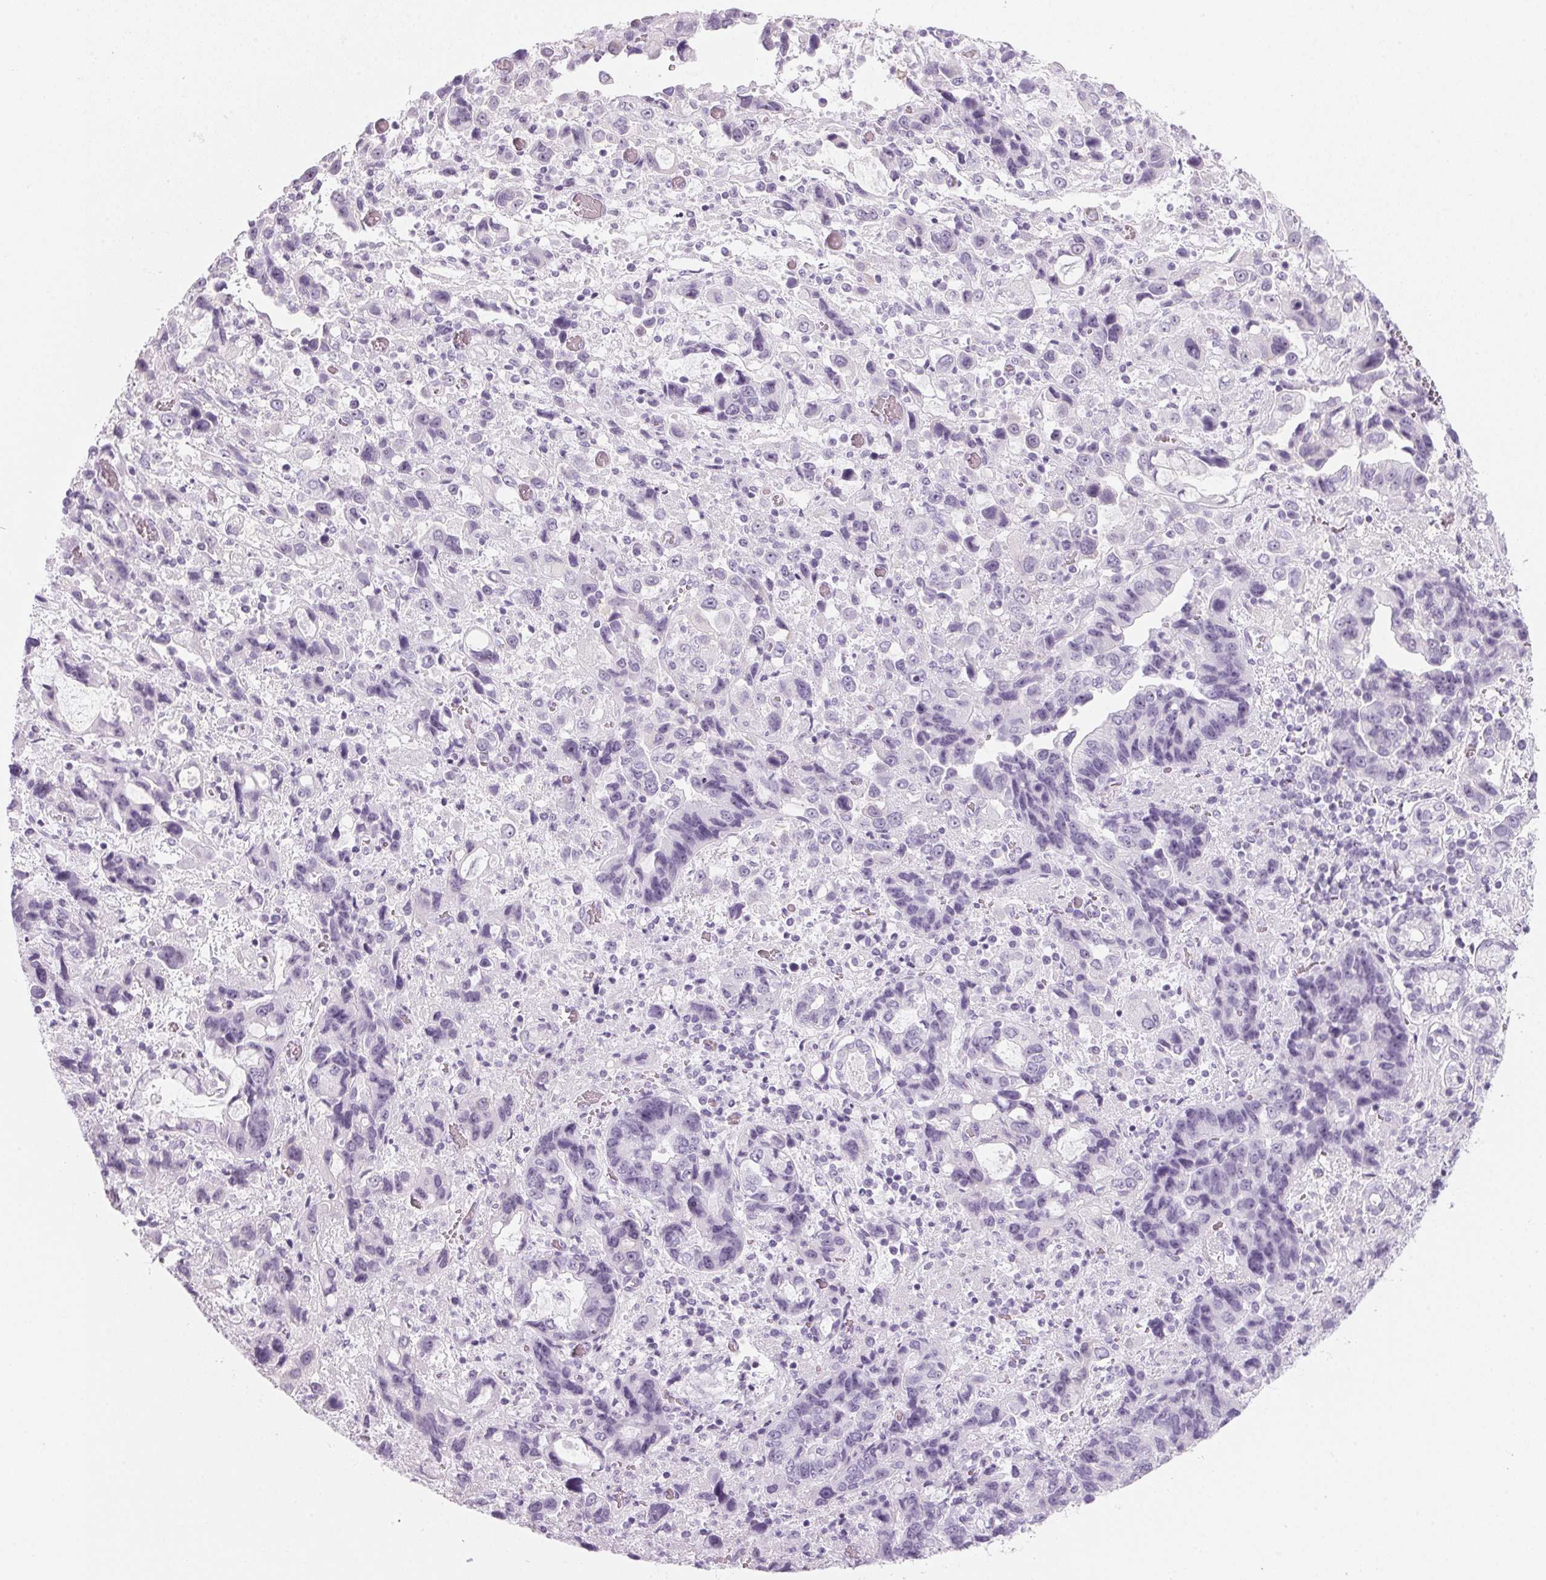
{"staining": {"intensity": "negative", "quantity": "none", "location": "none"}, "tissue": "stomach cancer", "cell_type": "Tumor cells", "image_type": "cancer", "snomed": [{"axis": "morphology", "description": "Adenocarcinoma, NOS"}, {"axis": "topography", "description": "Stomach, upper"}], "caption": "Immunohistochemistry photomicrograph of neoplastic tissue: human stomach cancer (adenocarcinoma) stained with DAB (3,3'-diaminobenzidine) displays no significant protein staining in tumor cells.", "gene": "DNTTIP2", "patient": {"sex": "female", "age": 81}}